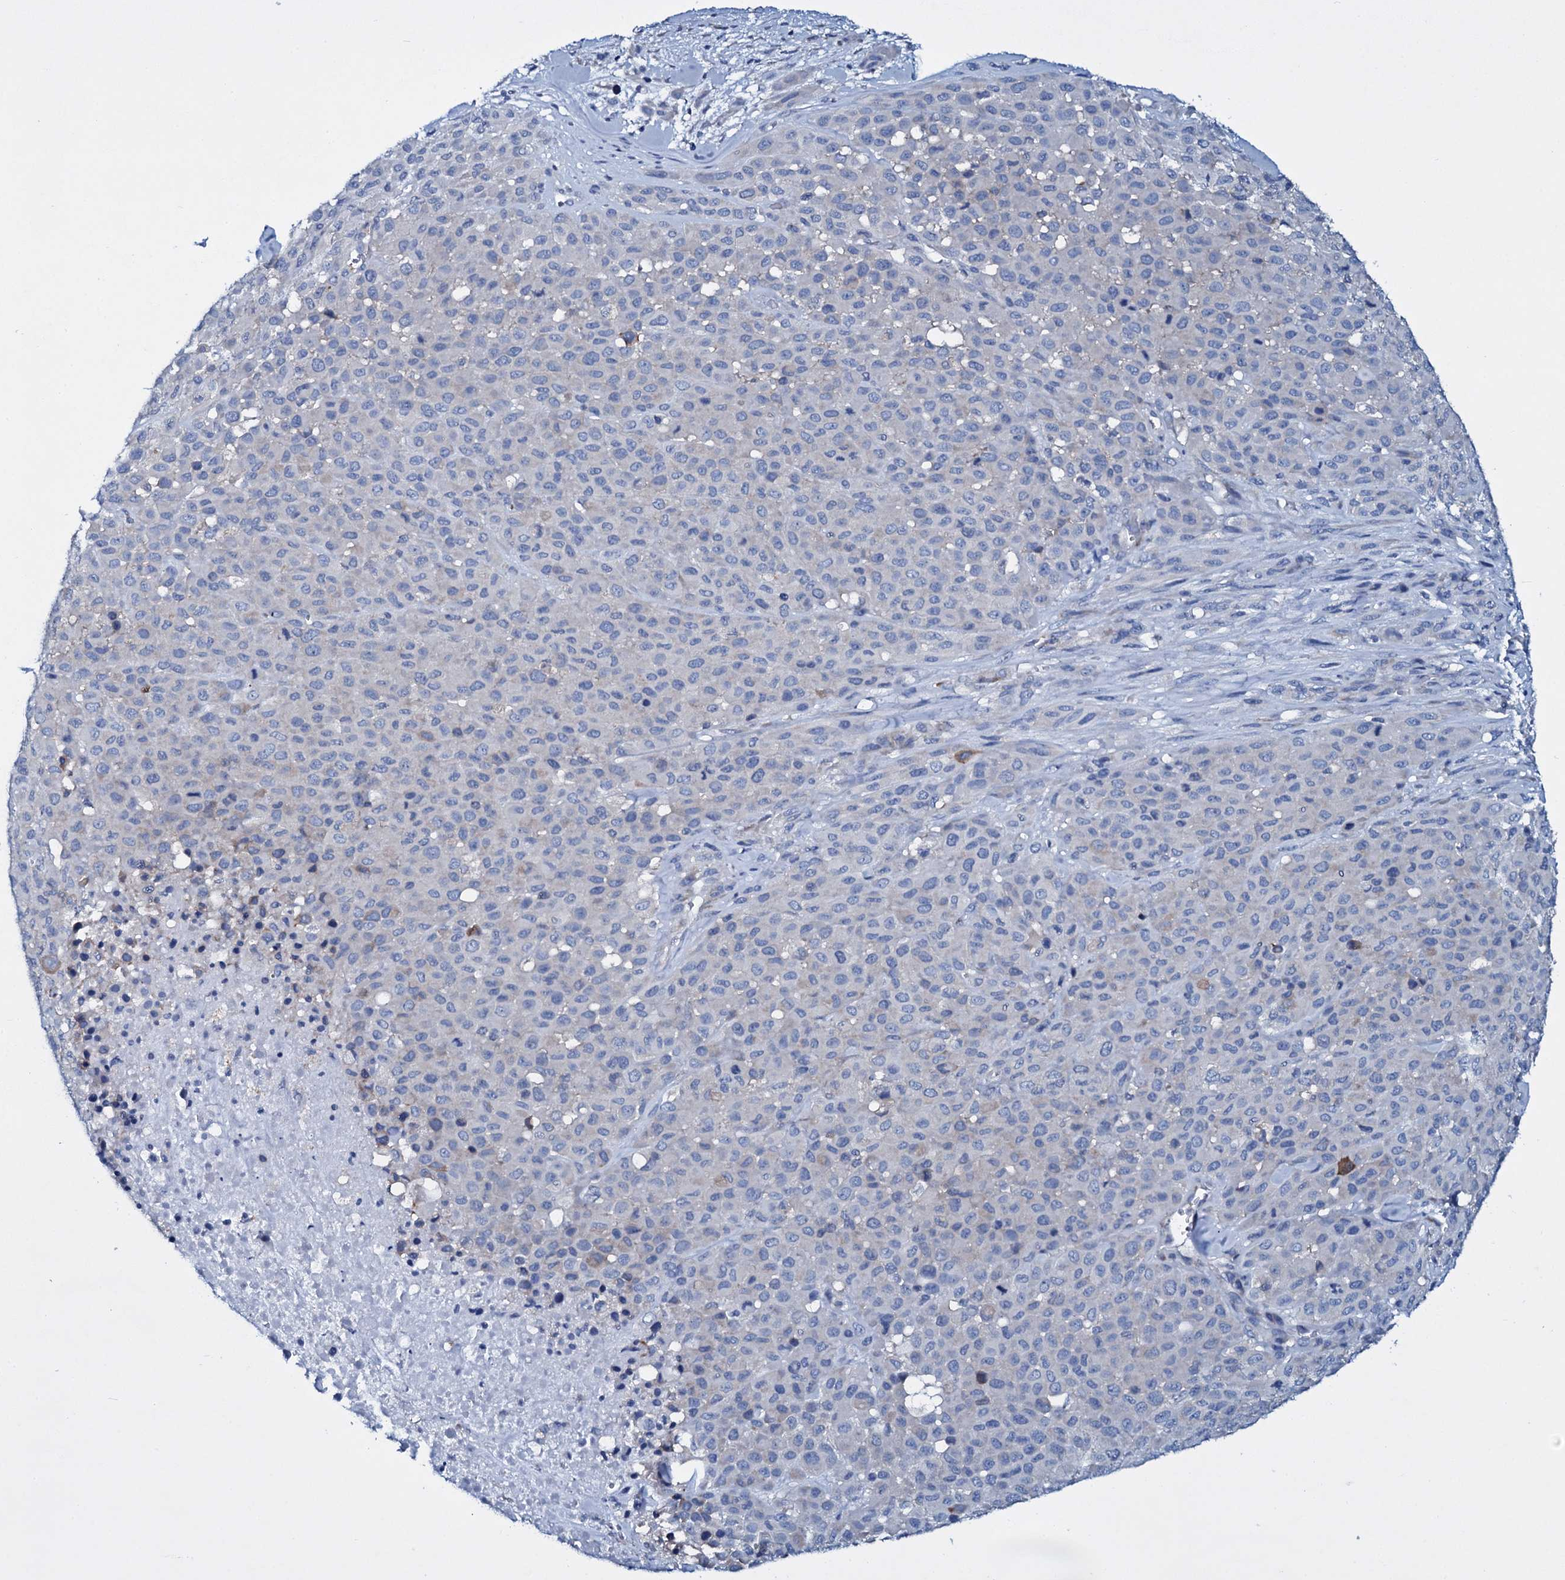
{"staining": {"intensity": "negative", "quantity": "none", "location": "none"}, "tissue": "melanoma", "cell_type": "Tumor cells", "image_type": "cancer", "snomed": [{"axis": "morphology", "description": "Malignant melanoma, Metastatic site"}, {"axis": "topography", "description": "Skin"}], "caption": "Immunohistochemical staining of human malignant melanoma (metastatic site) exhibits no significant positivity in tumor cells. Nuclei are stained in blue.", "gene": "TPGS2", "patient": {"sex": "female", "age": 81}}